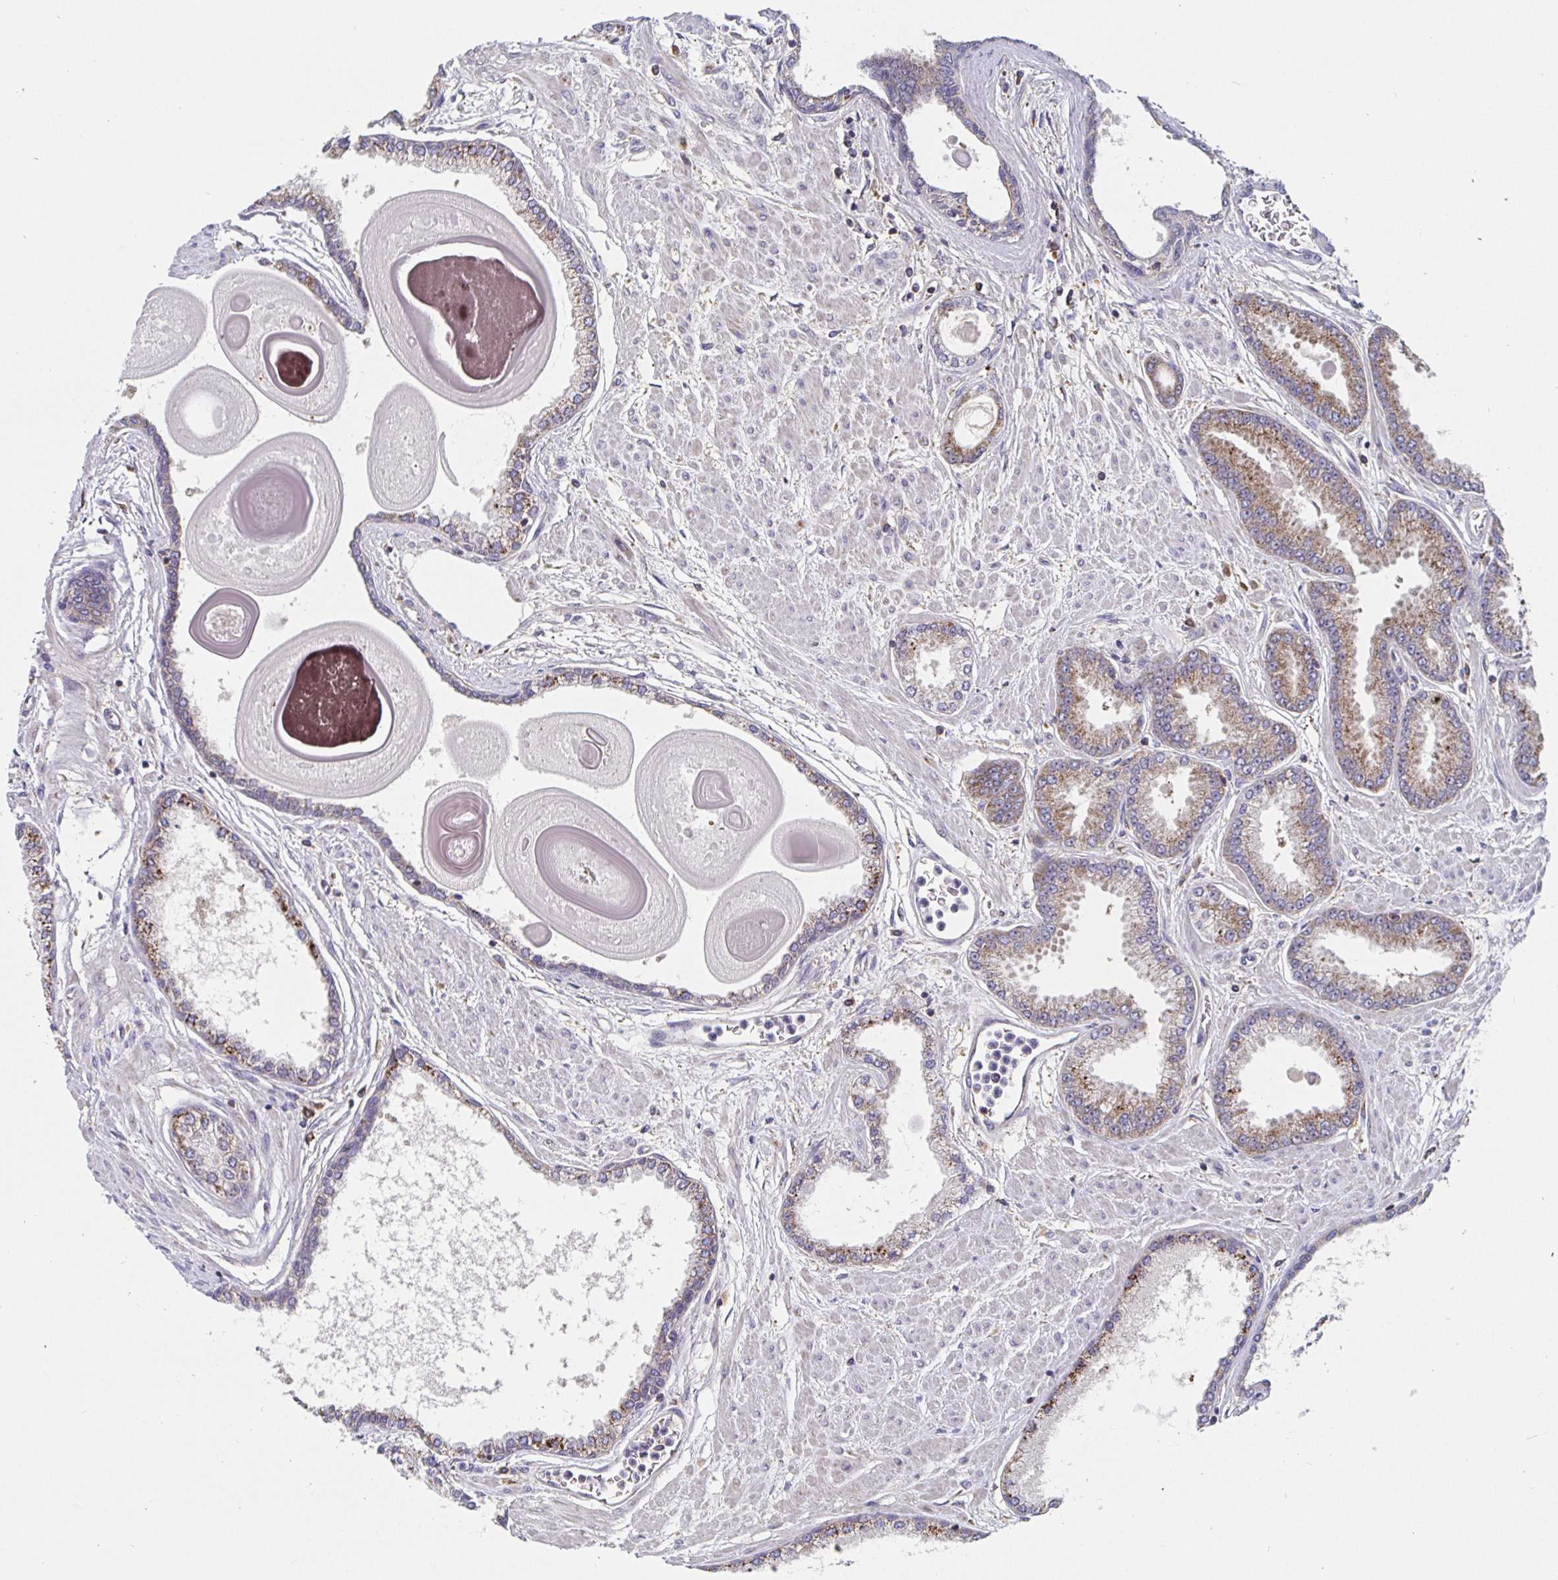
{"staining": {"intensity": "weak", "quantity": ">75%", "location": "cytoplasmic/membranous"}, "tissue": "prostate cancer", "cell_type": "Tumor cells", "image_type": "cancer", "snomed": [{"axis": "morphology", "description": "Adenocarcinoma, Low grade"}, {"axis": "topography", "description": "Prostate"}], "caption": "Immunohistochemical staining of prostate cancer displays weak cytoplasmic/membranous protein positivity in approximately >75% of tumor cells.", "gene": "PRDX3", "patient": {"sex": "male", "age": 67}}